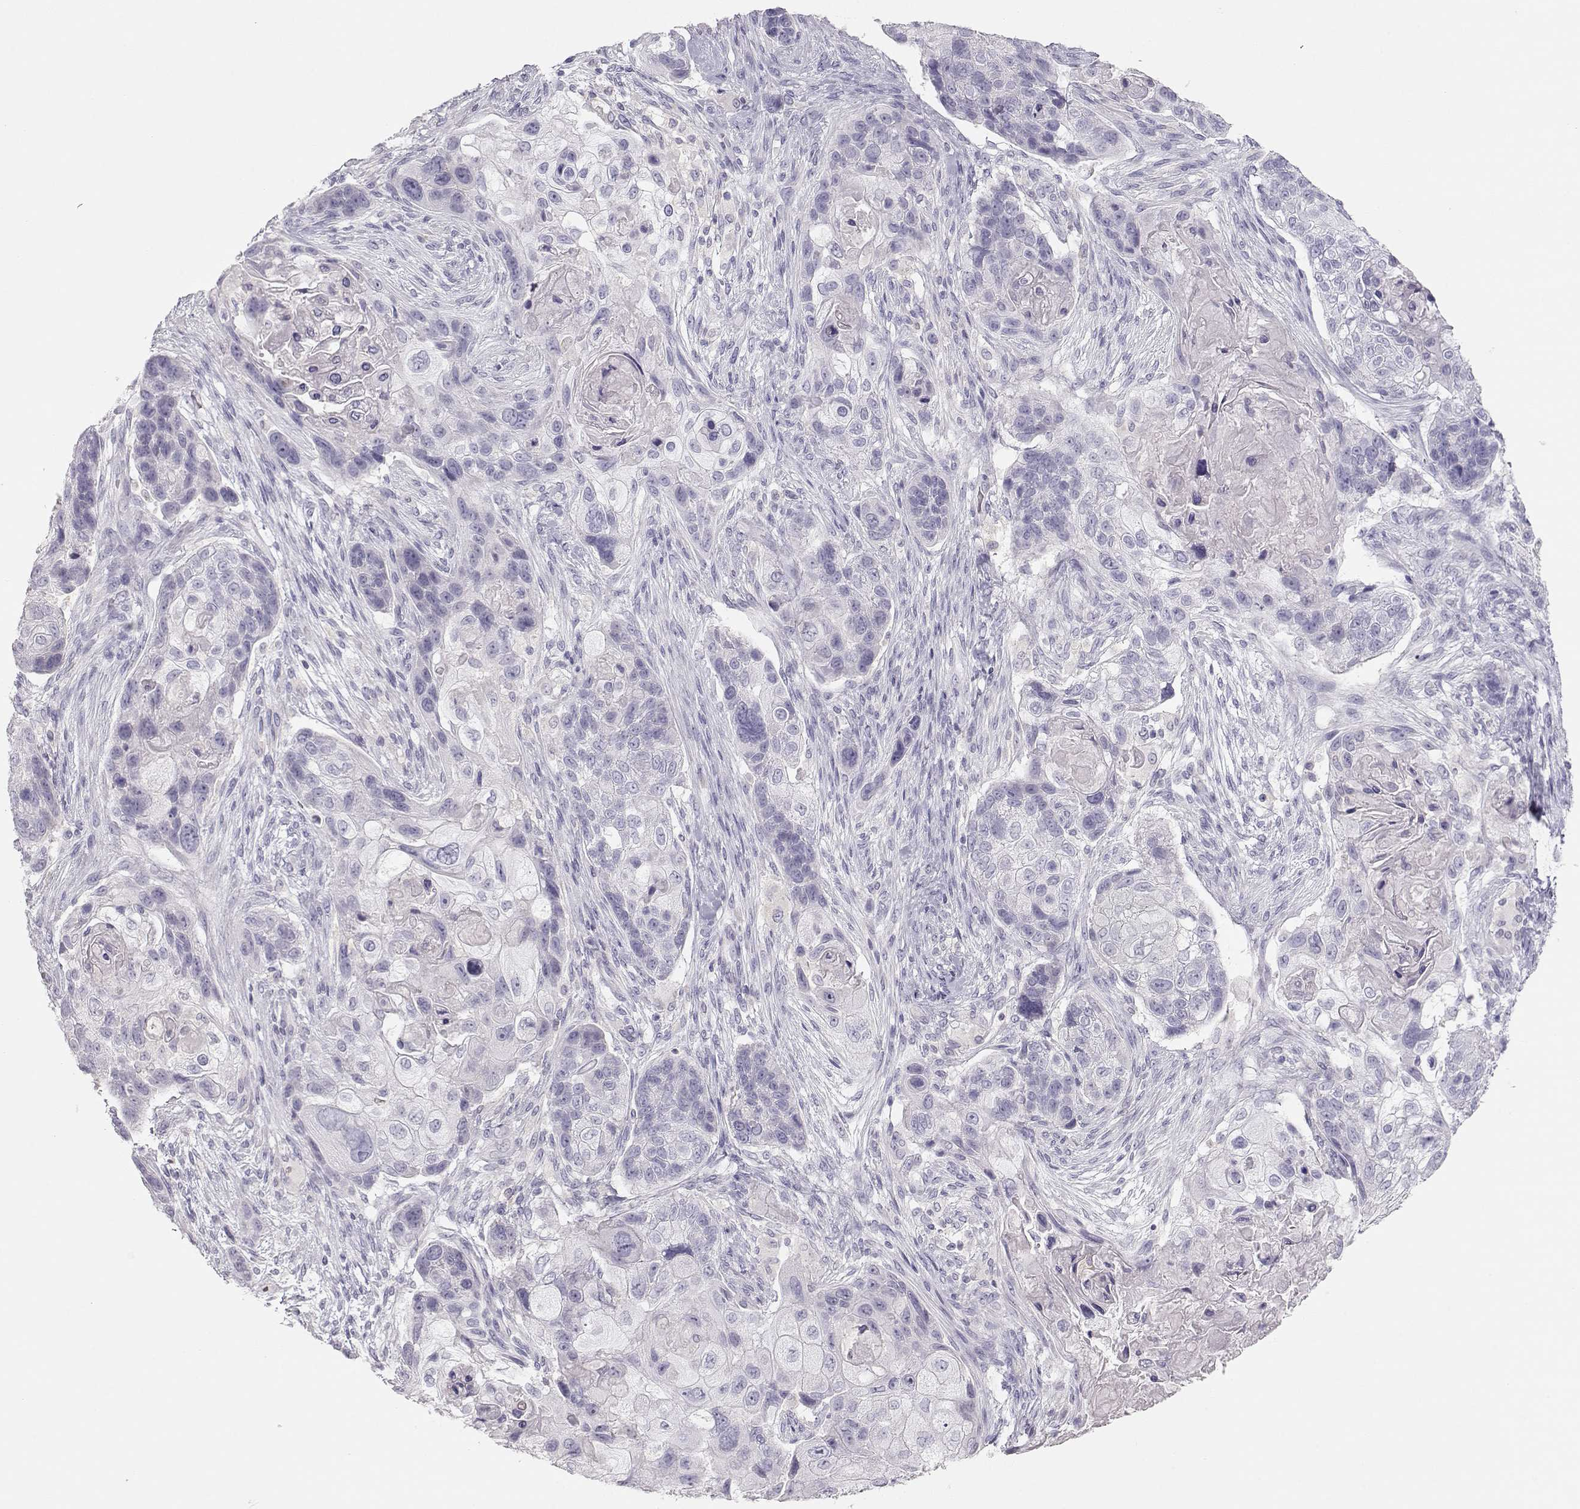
{"staining": {"intensity": "negative", "quantity": "none", "location": "none"}, "tissue": "lung cancer", "cell_type": "Tumor cells", "image_type": "cancer", "snomed": [{"axis": "morphology", "description": "Squamous cell carcinoma, NOS"}, {"axis": "topography", "description": "Lung"}], "caption": "Immunohistochemical staining of human lung squamous cell carcinoma displays no significant staining in tumor cells. (DAB IHC with hematoxylin counter stain).", "gene": "LEPR", "patient": {"sex": "male", "age": 69}}